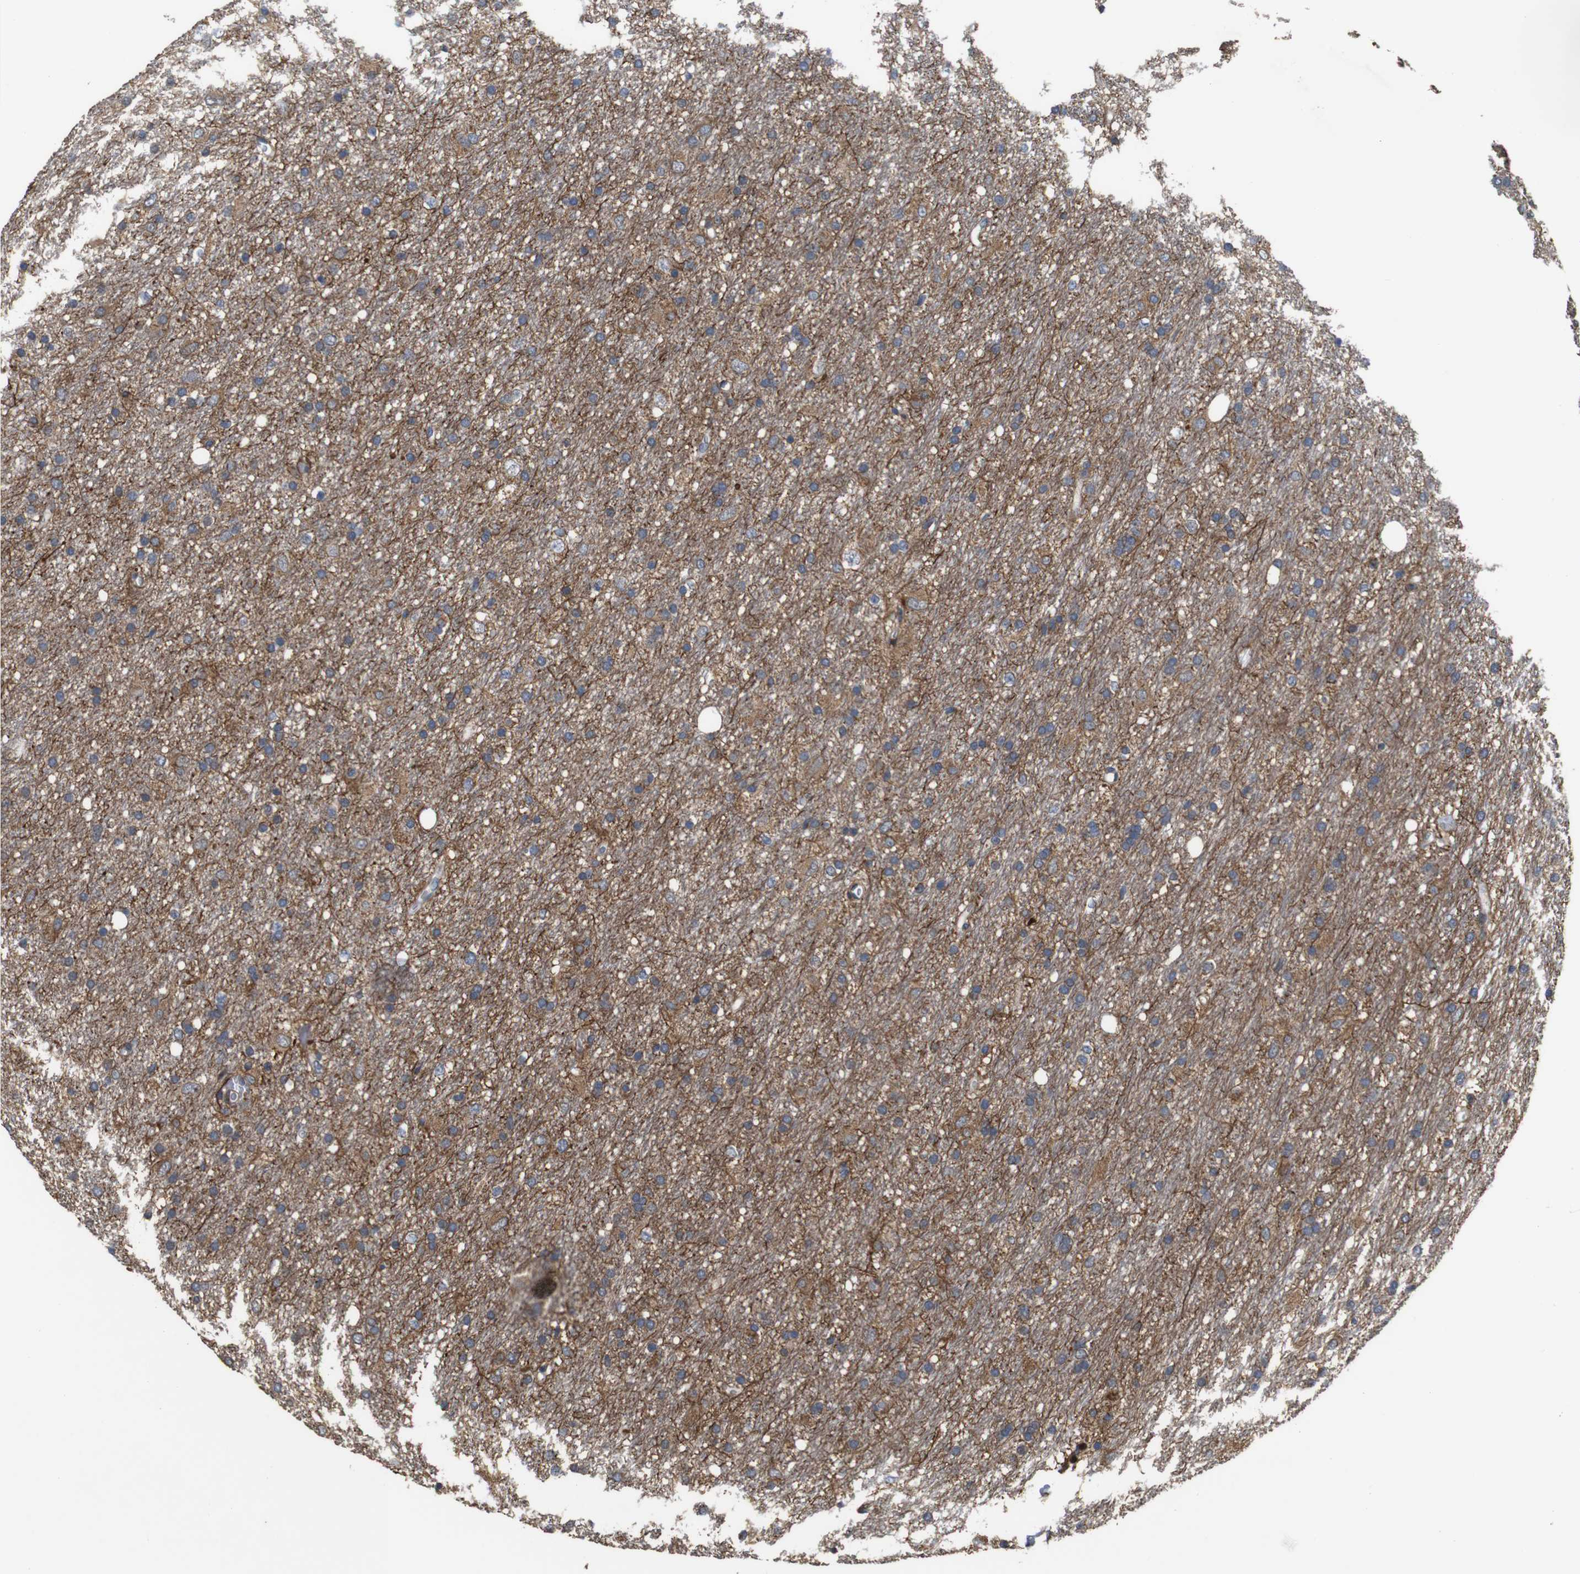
{"staining": {"intensity": "weak", "quantity": "25%-75%", "location": "cytoplasmic/membranous"}, "tissue": "glioma", "cell_type": "Tumor cells", "image_type": "cancer", "snomed": [{"axis": "morphology", "description": "Glioma, malignant, Low grade"}, {"axis": "topography", "description": "Brain"}], "caption": "IHC (DAB) staining of glioma displays weak cytoplasmic/membranous protein staining in approximately 25%-75% of tumor cells. (Stains: DAB (3,3'-diaminobenzidine) in brown, nuclei in blue, Microscopy: brightfield microscopy at high magnification).", "gene": "SNN", "patient": {"sex": "male", "age": 77}}